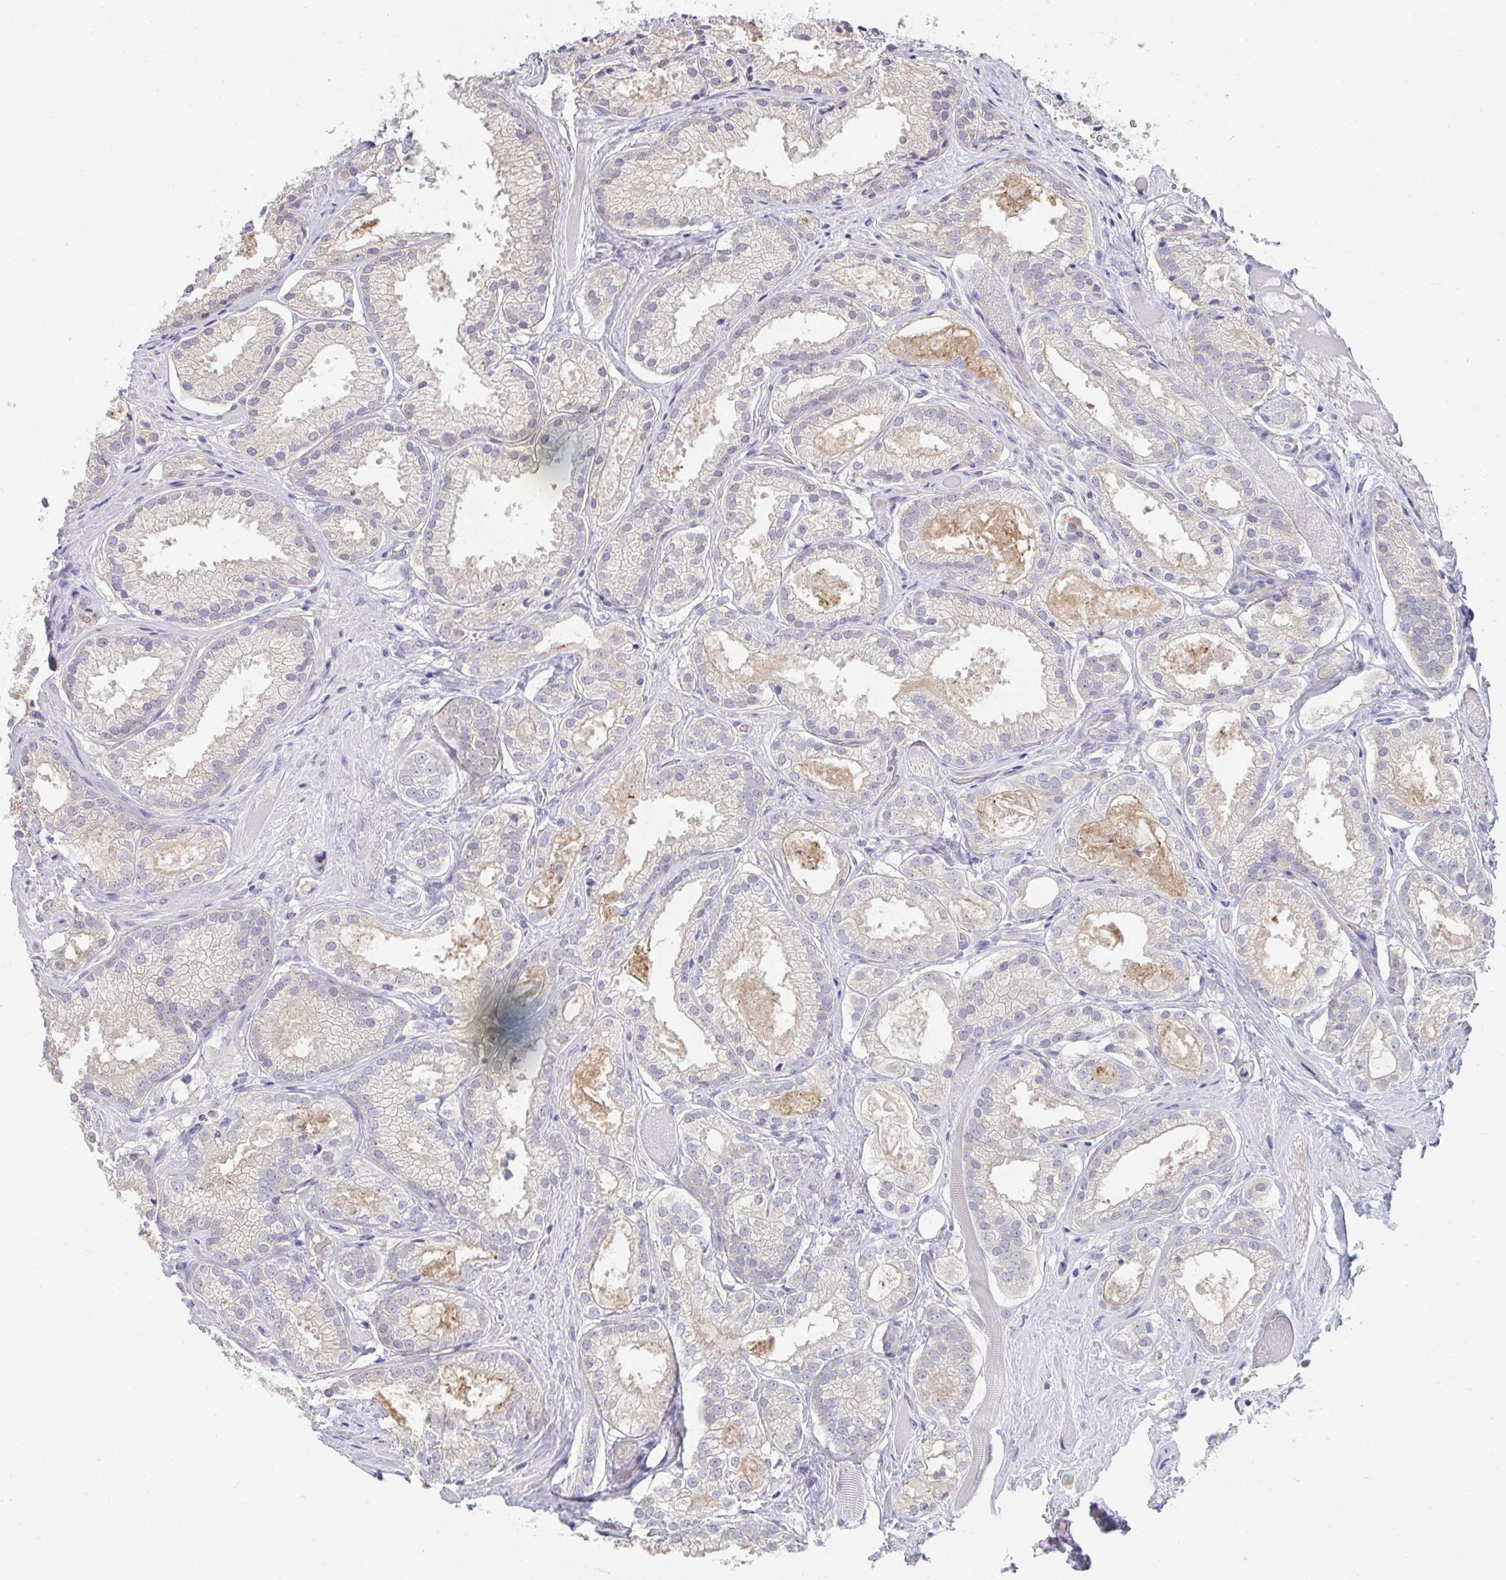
{"staining": {"intensity": "negative", "quantity": "none", "location": "none"}, "tissue": "prostate cancer", "cell_type": "Tumor cells", "image_type": "cancer", "snomed": [{"axis": "morphology", "description": "Adenocarcinoma, High grade"}, {"axis": "topography", "description": "Prostate"}], "caption": "Immunohistochemical staining of prostate high-grade adenocarcinoma reveals no significant expression in tumor cells.", "gene": "CHMP5", "patient": {"sex": "male", "age": 68}}